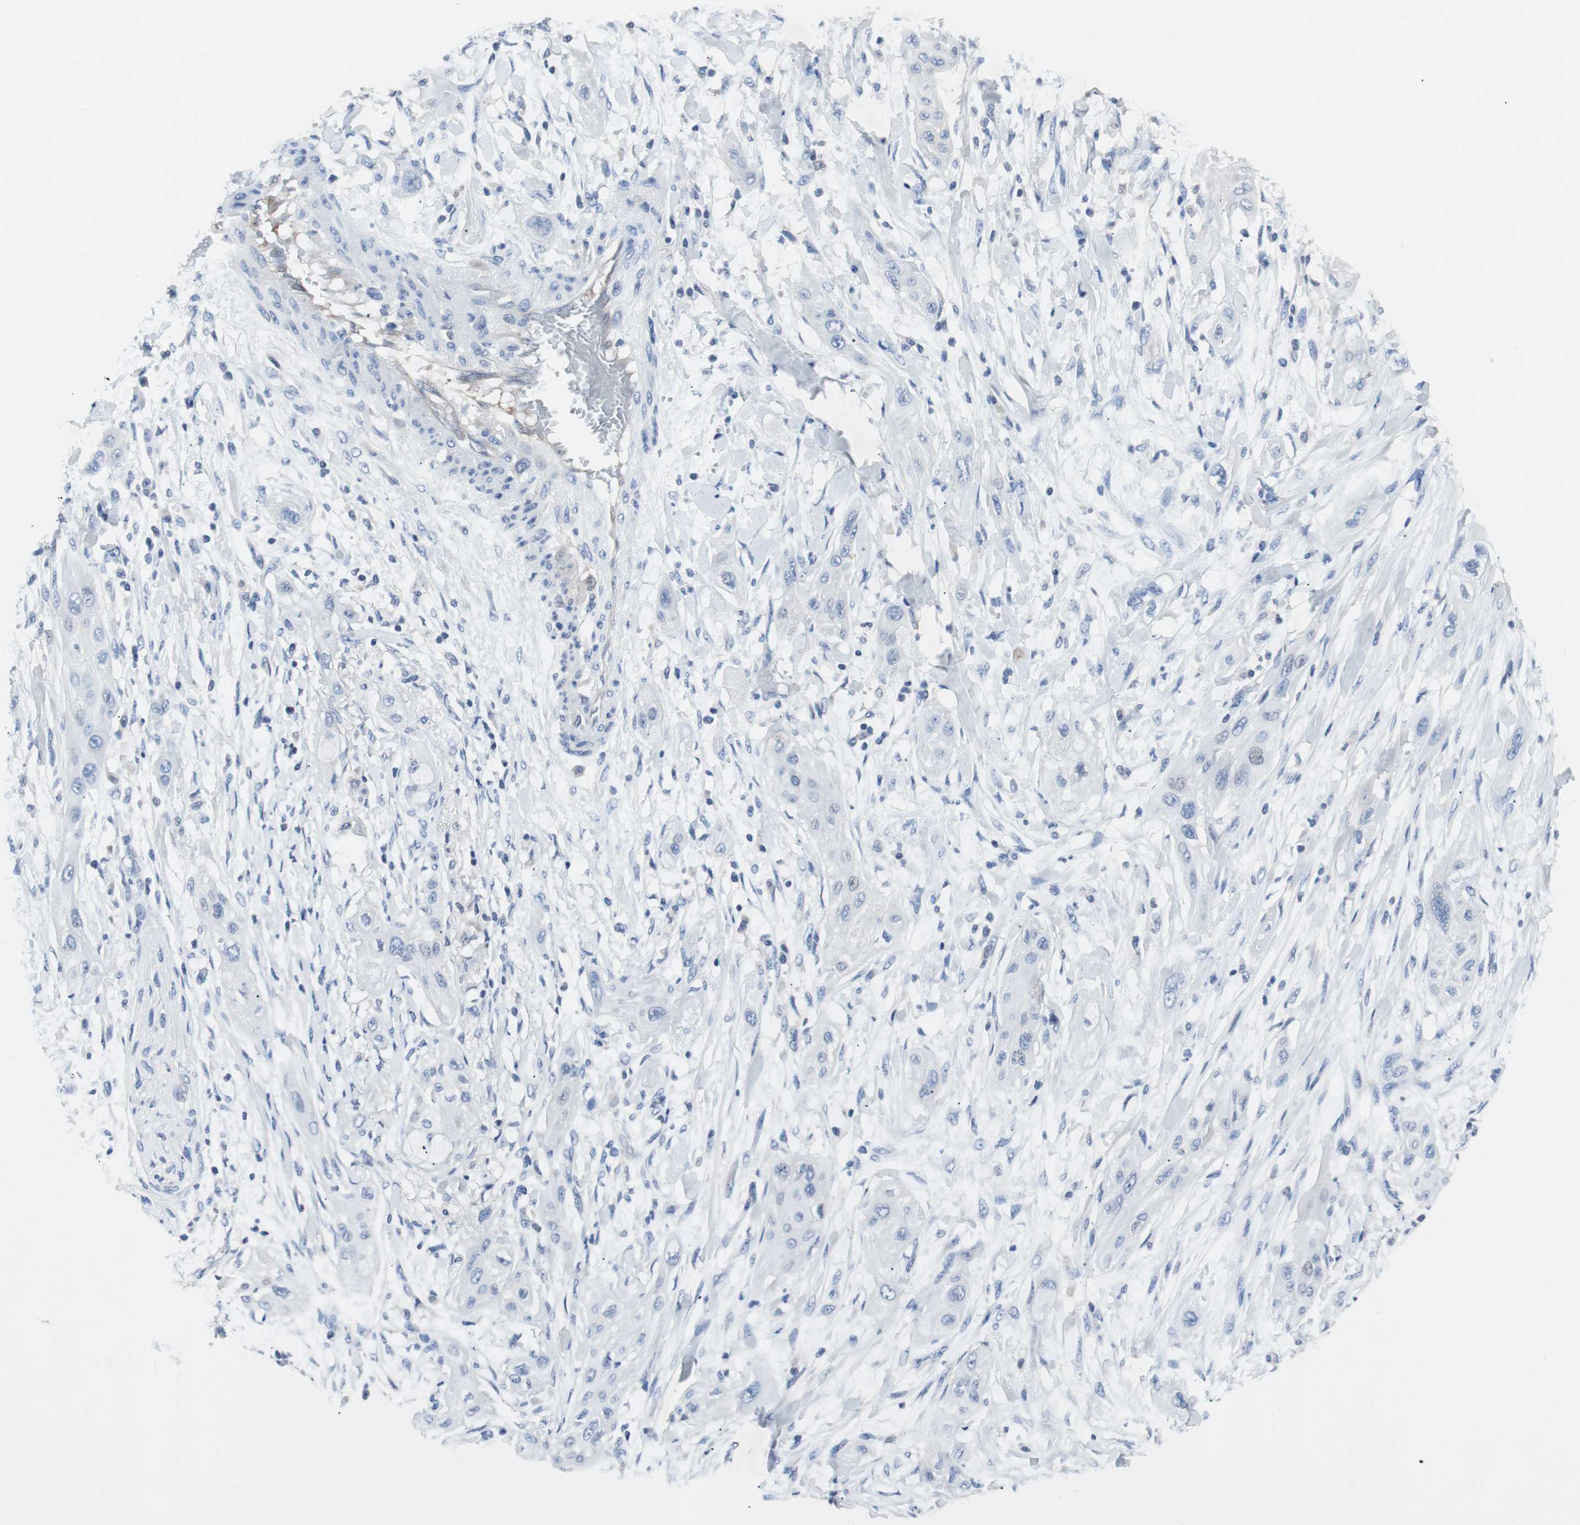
{"staining": {"intensity": "negative", "quantity": "none", "location": "none"}, "tissue": "lung cancer", "cell_type": "Tumor cells", "image_type": "cancer", "snomed": [{"axis": "morphology", "description": "Squamous cell carcinoma, NOS"}, {"axis": "topography", "description": "Lung"}], "caption": "Immunohistochemical staining of human lung cancer displays no significant positivity in tumor cells. (Brightfield microscopy of DAB immunohistochemistry (IHC) at high magnification).", "gene": "EEF2K", "patient": {"sex": "female", "age": 47}}